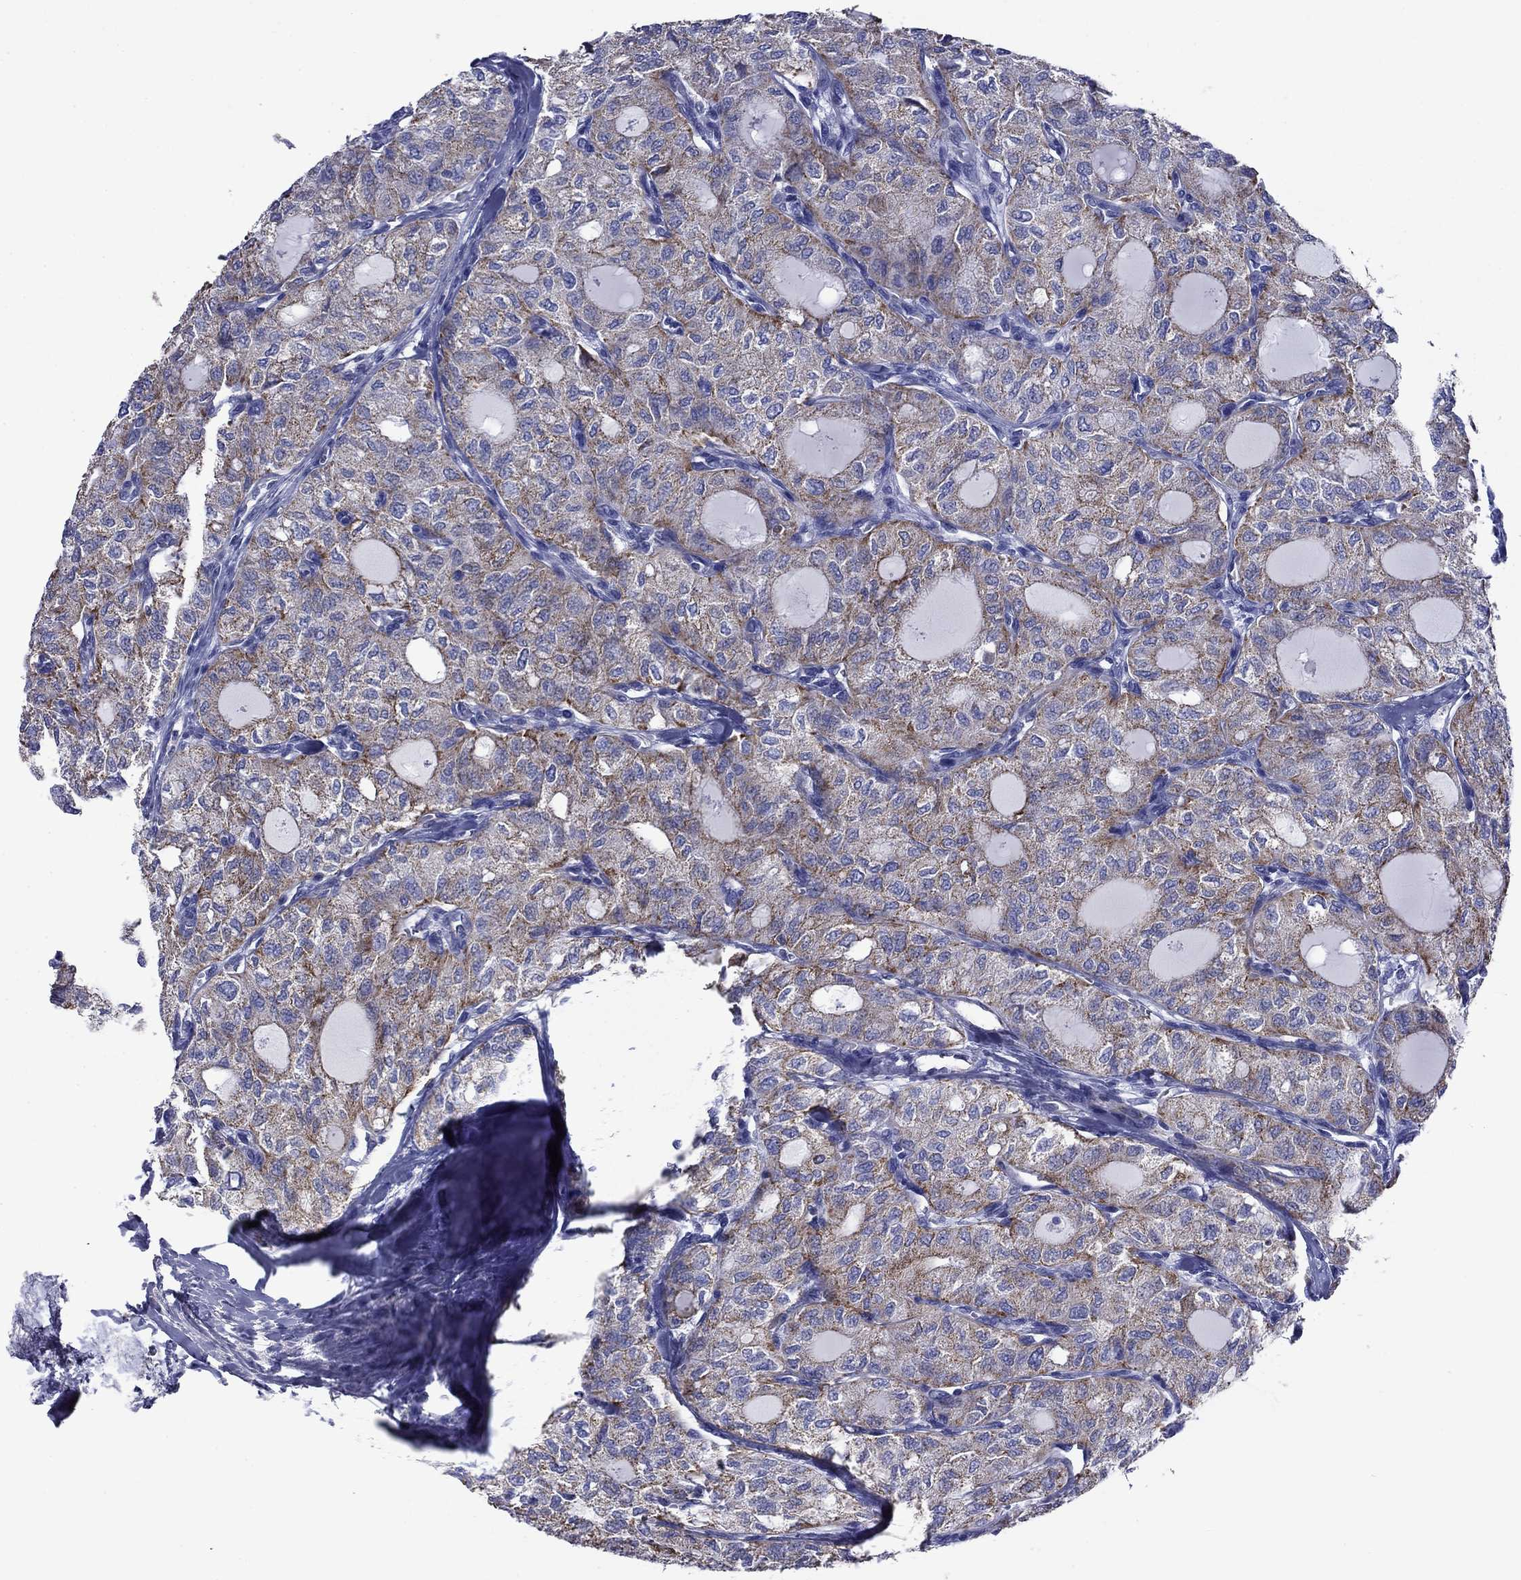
{"staining": {"intensity": "moderate", "quantity": "25%-75%", "location": "cytoplasmic/membranous"}, "tissue": "thyroid cancer", "cell_type": "Tumor cells", "image_type": "cancer", "snomed": [{"axis": "morphology", "description": "Follicular adenoma carcinoma, NOS"}, {"axis": "topography", "description": "Thyroid gland"}], "caption": "This is a photomicrograph of immunohistochemistry staining of follicular adenoma carcinoma (thyroid), which shows moderate positivity in the cytoplasmic/membranous of tumor cells.", "gene": "ACADSB", "patient": {"sex": "male", "age": 75}}